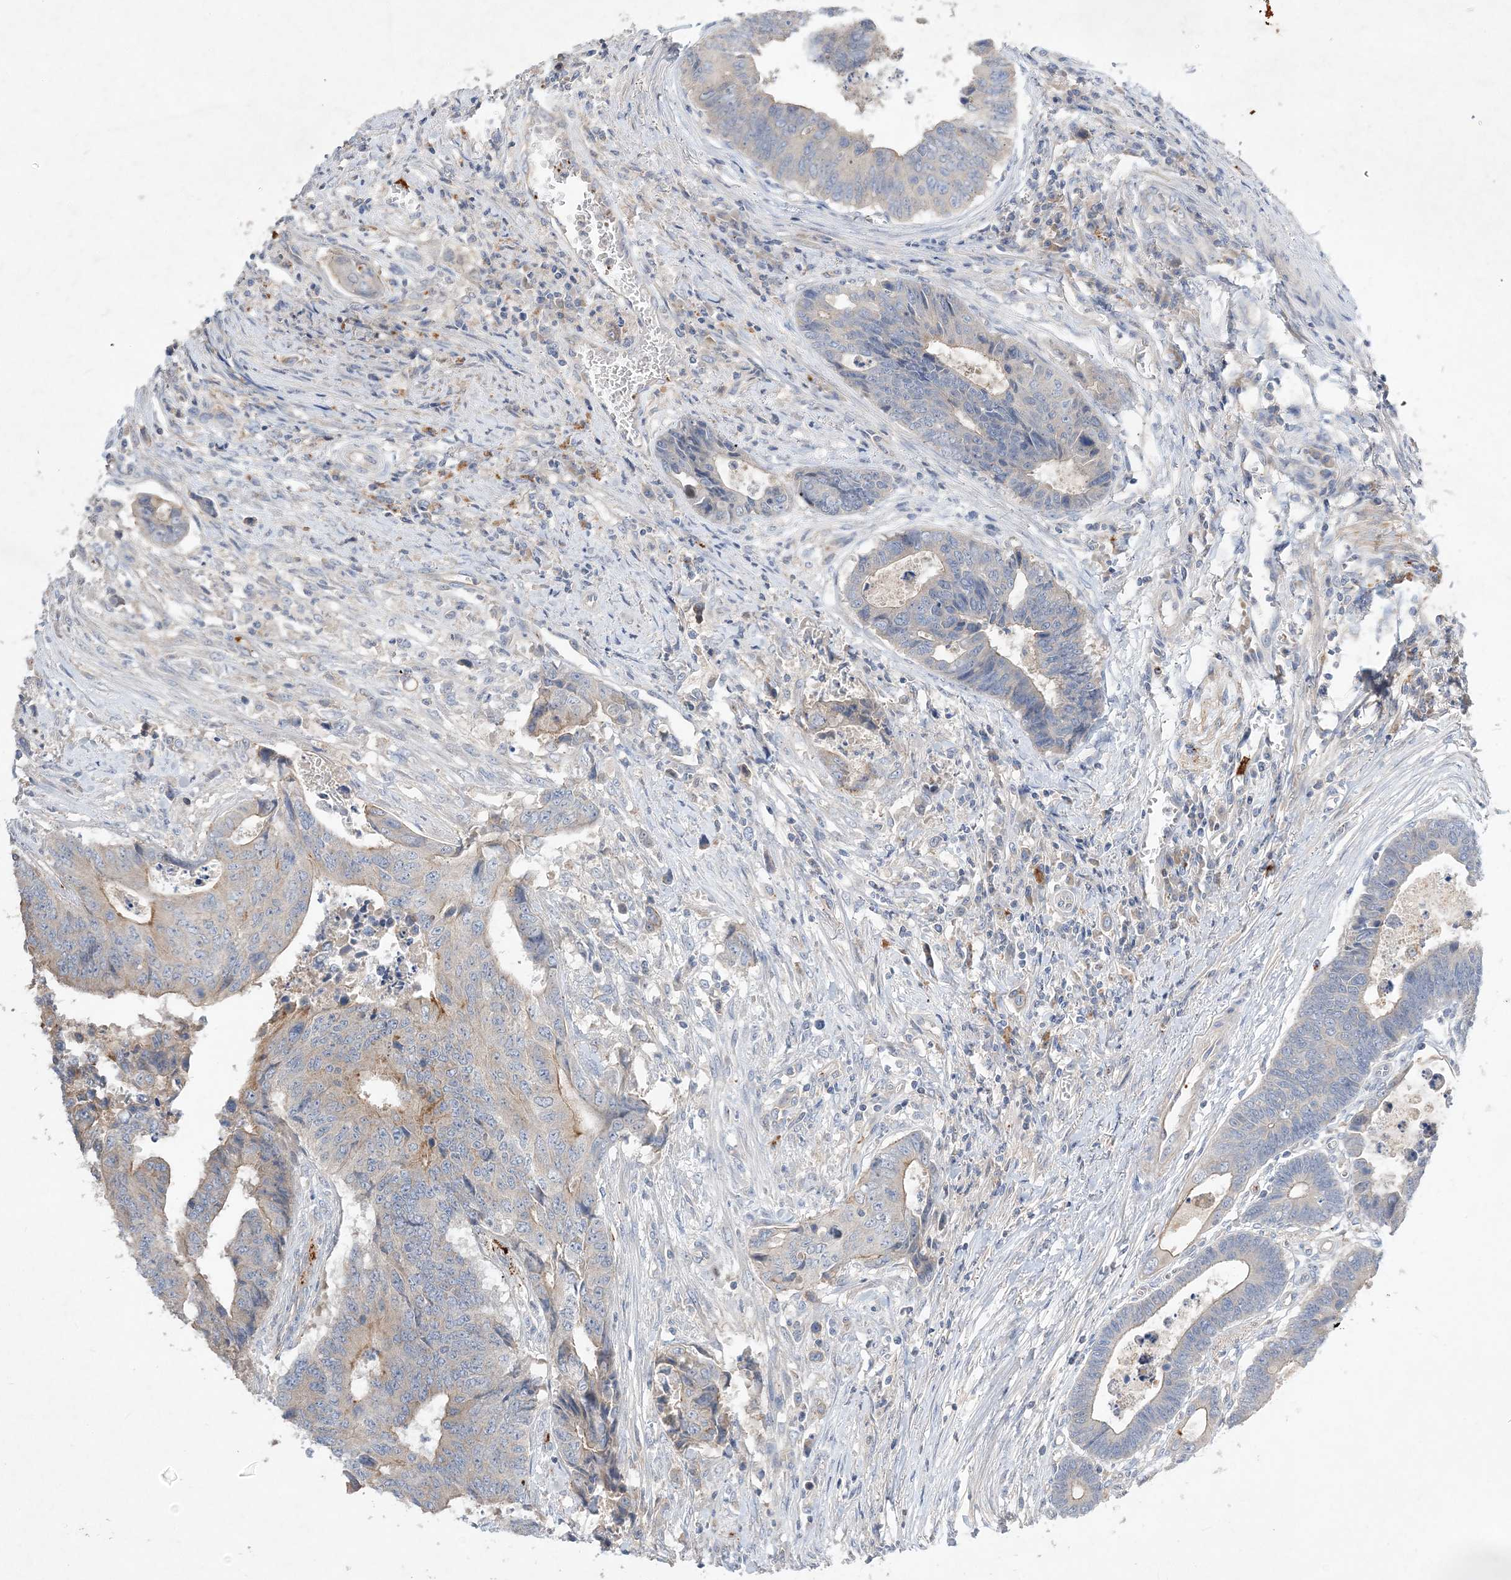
{"staining": {"intensity": "weak", "quantity": "<25%", "location": "cytoplasmic/membranous"}, "tissue": "colorectal cancer", "cell_type": "Tumor cells", "image_type": "cancer", "snomed": [{"axis": "morphology", "description": "Adenocarcinoma, NOS"}, {"axis": "topography", "description": "Rectum"}], "caption": "High power microscopy micrograph of an IHC histopathology image of colorectal adenocarcinoma, revealing no significant positivity in tumor cells. (DAB IHC with hematoxylin counter stain).", "gene": "ADCK2", "patient": {"sex": "male", "age": 84}}